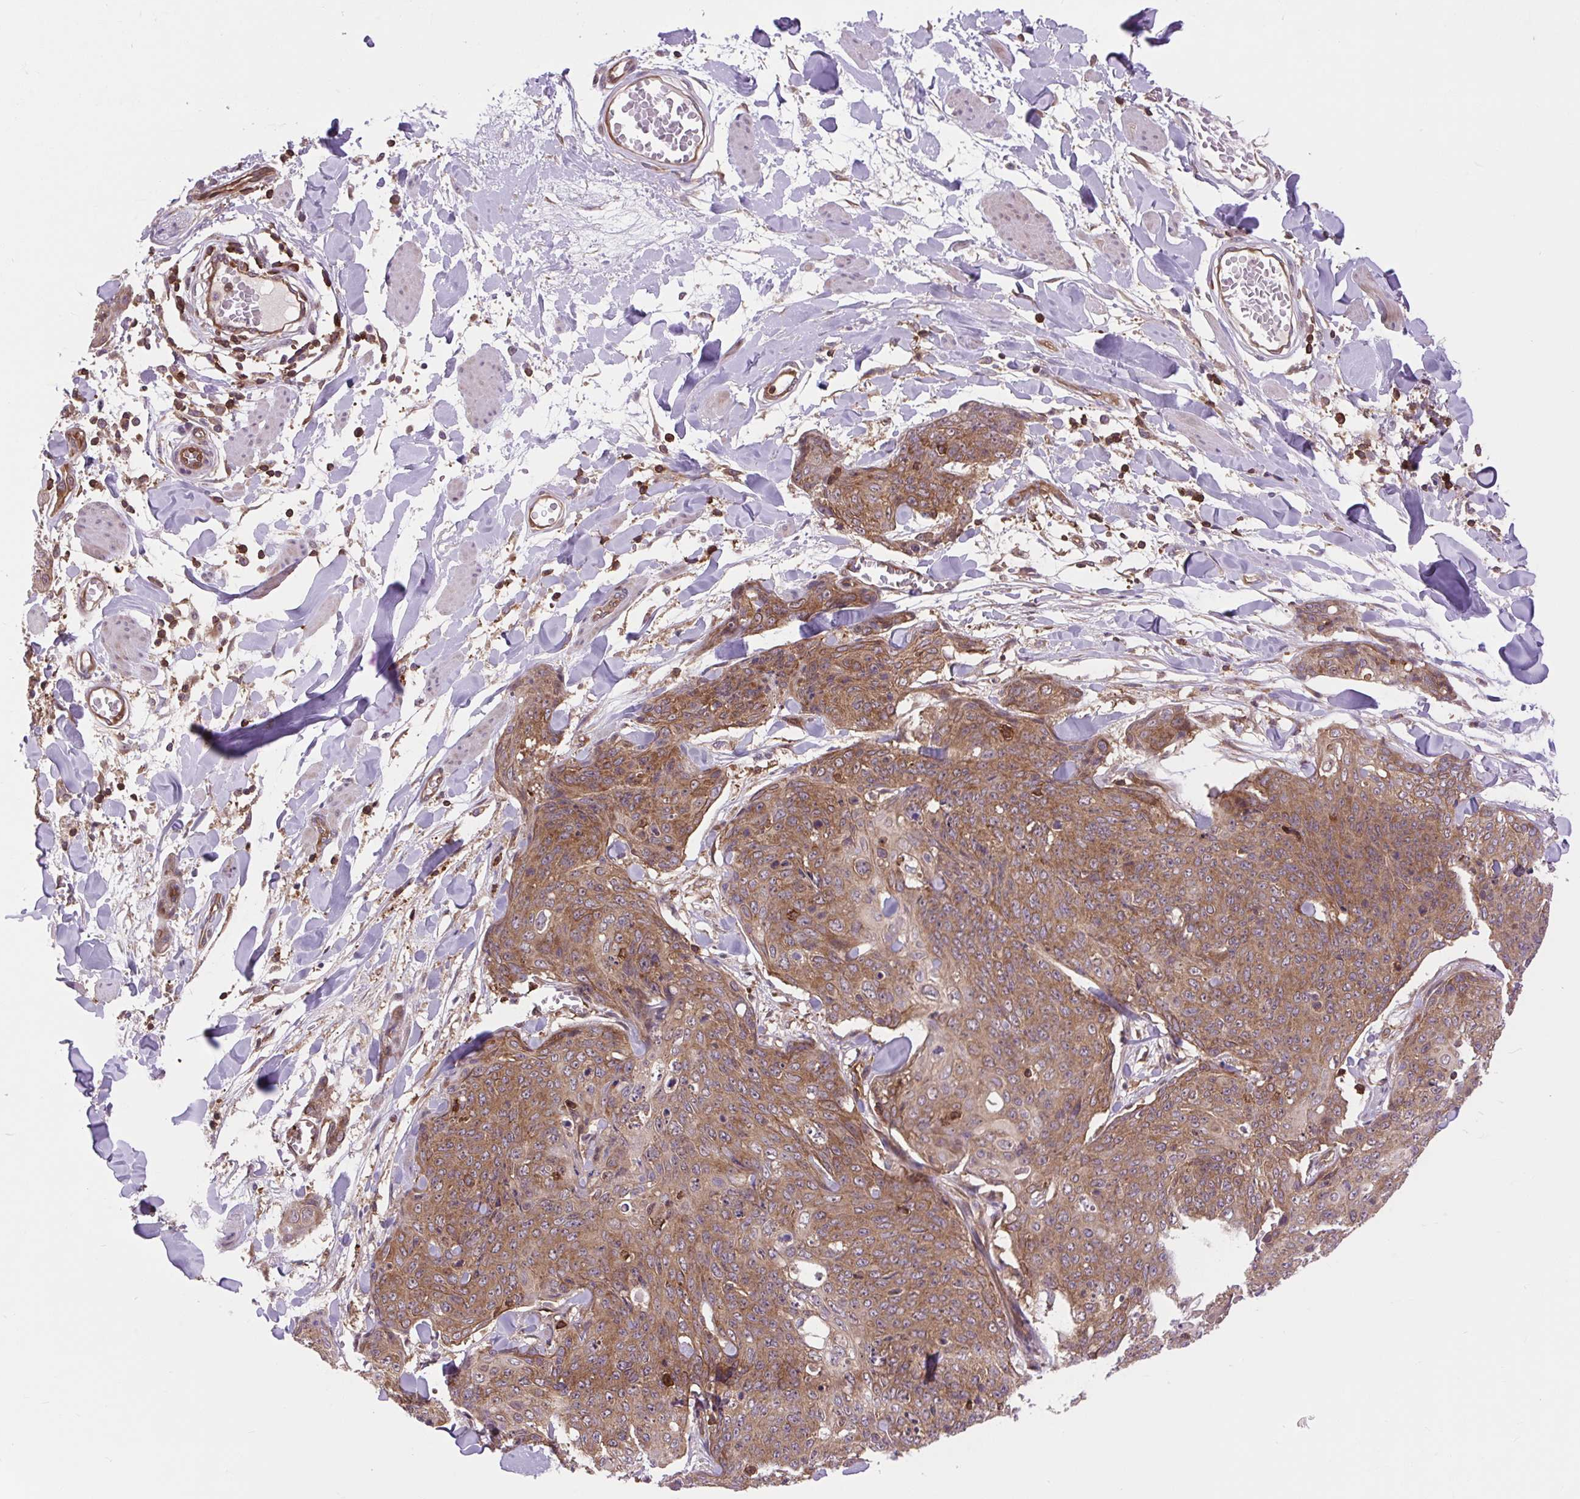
{"staining": {"intensity": "moderate", "quantity": ">75%", "location": "cytoplasmic/membranous"}, "tissue": "skin cancer", "cell_type": "Tumor cells", "image_type": "cancer", "snomed": [{"axis": "morphology", "description": "Squamous cell carcinoma, NOS"}, {"axis": "topography", "description": "Skin"}, {"axis": "topography", "description": "Vulva"}], "caption": "There is medium levels of moderate cytoplasmic/membranous expression in tumor cells of skin squamous cell carcinoma, as demonstrated by immunohistochemical staining (brown color).", "gene": "PLCG1", "patient": {"sex": "female", "age": 85}}